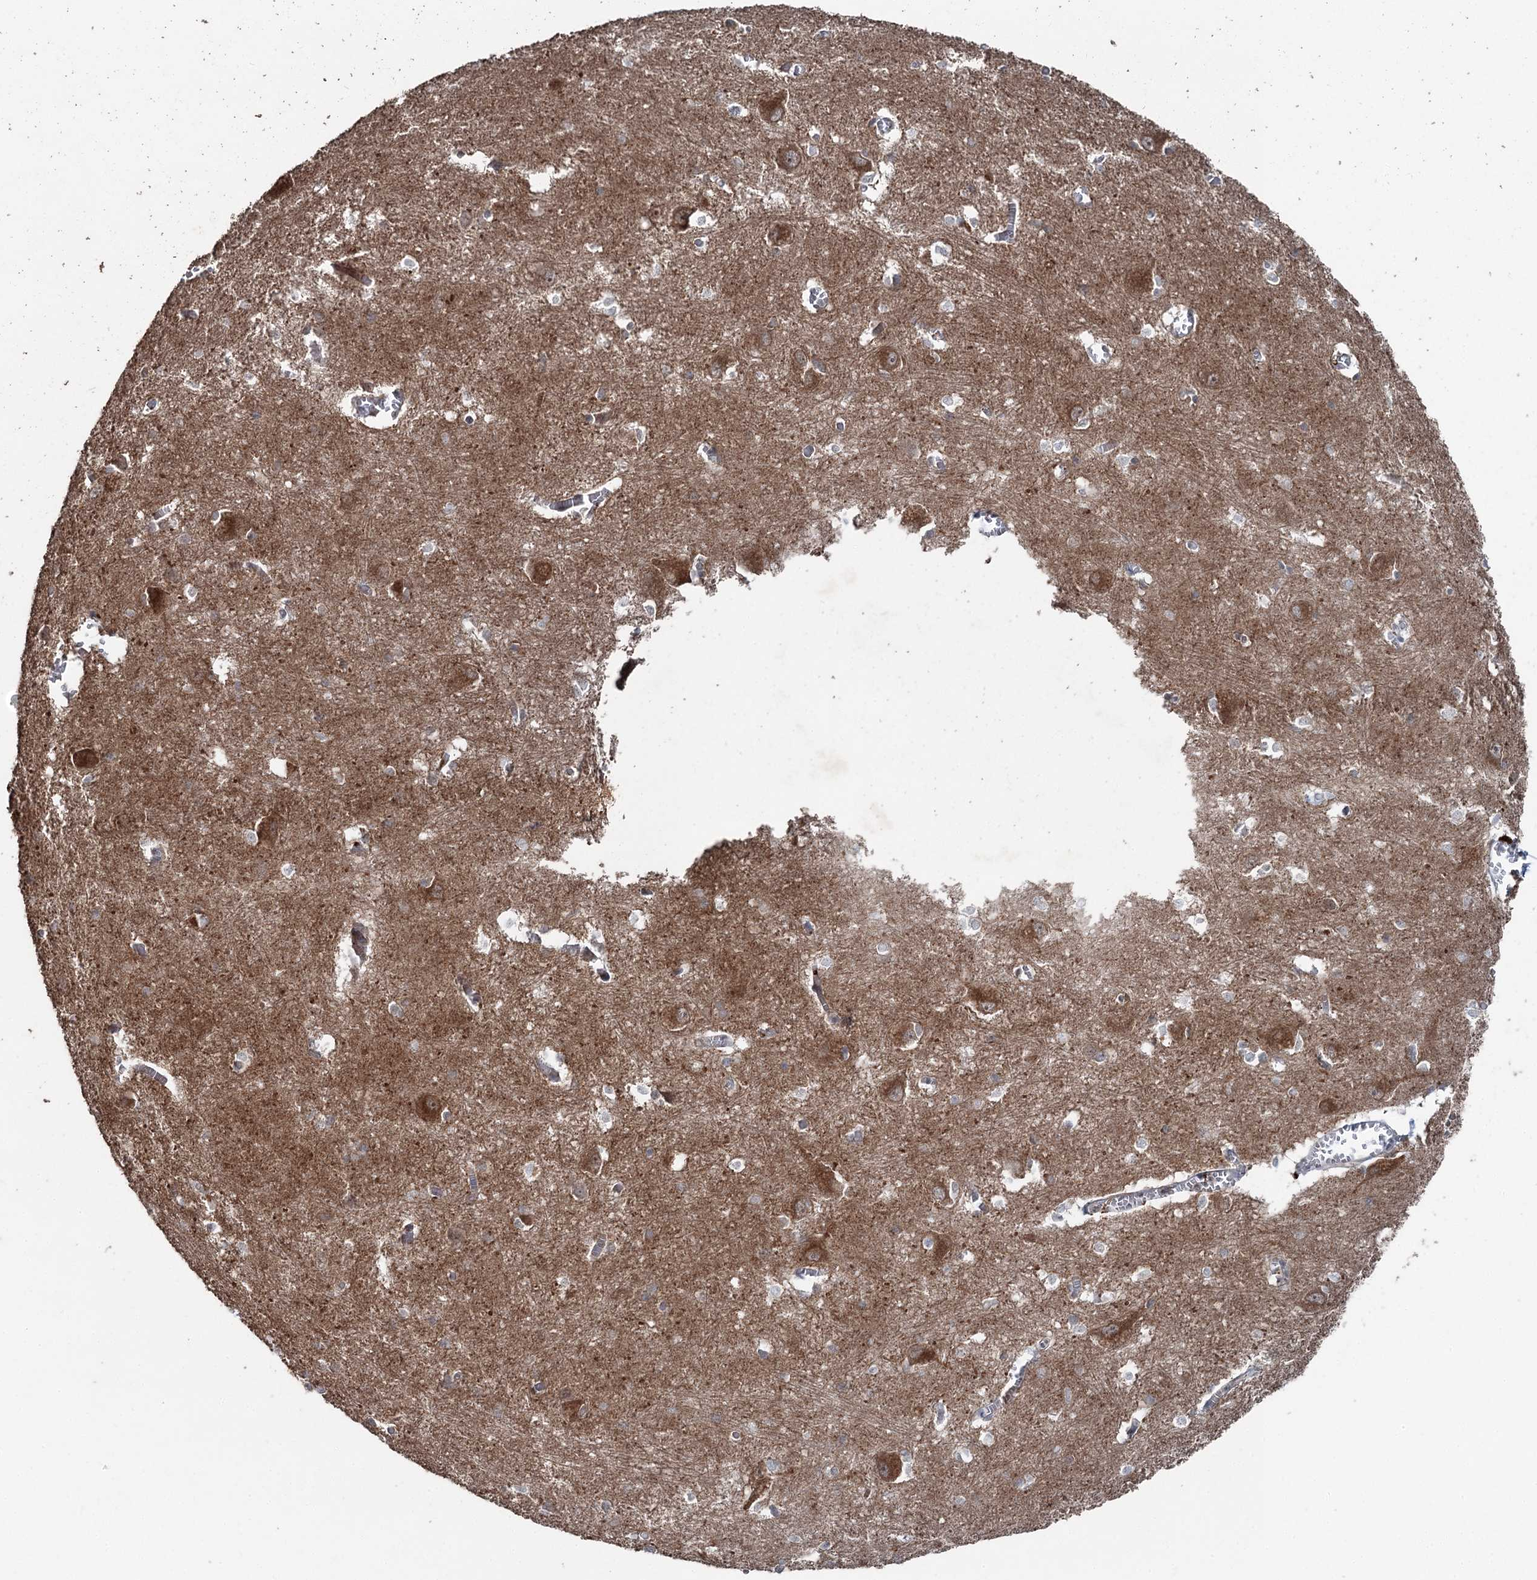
{"staining": {"intensity": "negative", "quantity": "none", "location": "none"}, "tissue": "caudate", "cell_type": "Glial cells", "image_type": "normal", "snomed": [{"axis": "morphology", "description": "Normal tissue, NOS"}, {"axis": "topography", "description": "Lateral ventricle wall"}], "caption": "Human caudate stained for a protein using immunohistochemistry (IHC) demonstrates no positivity in glial cells.", "gene": "MAPK8IP2", "patient": {"sex": "male", "age": 37}}